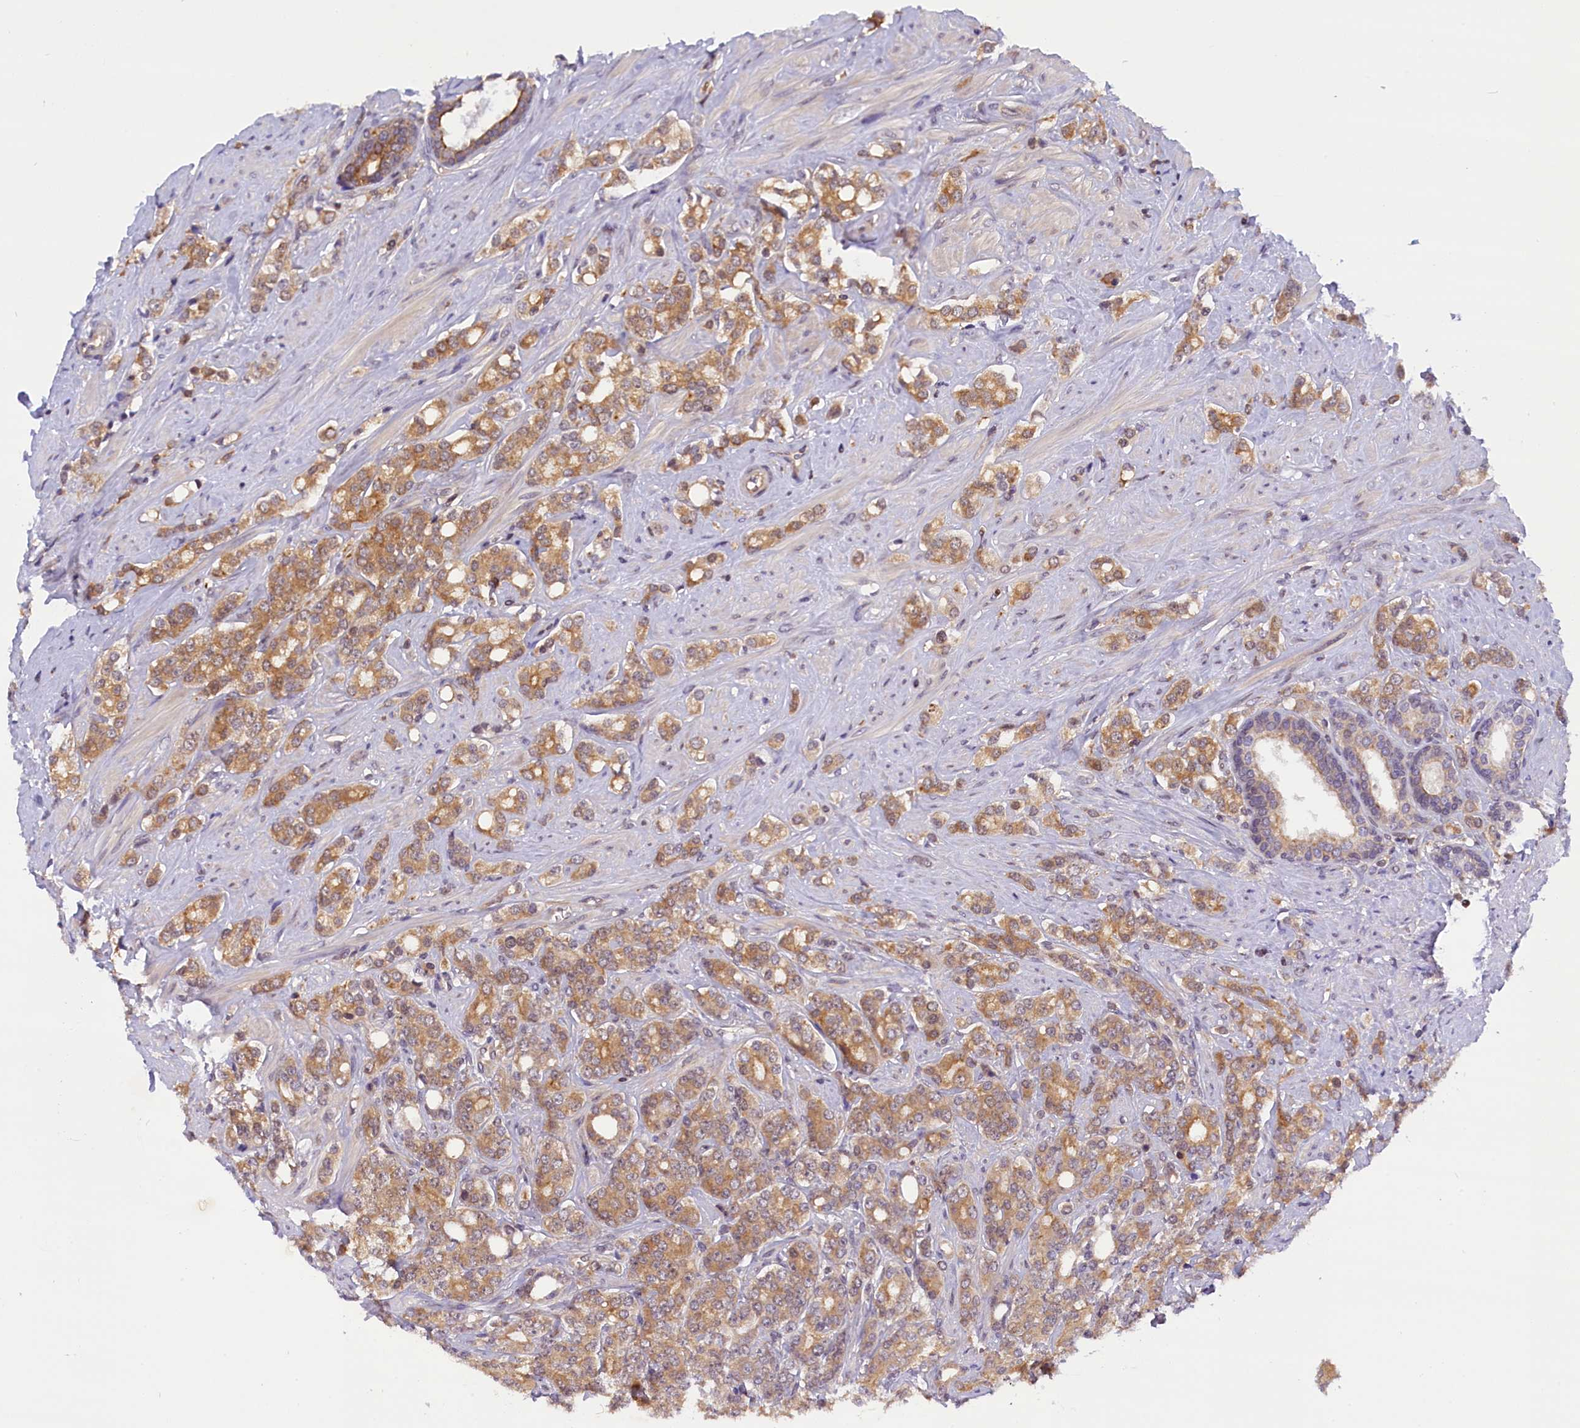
{"staining": {"intensity": "moderate", "quantity": ">75%", "location": "cytoplasmic/membranous"}, "tissue": "prostate cancer", "cell_type": "Tumor cells", "image_type": "cancer", "snomed": [{"axis": "morphology", "description": "Adenocarcinoma, High grade"}, {"axis": "topography", "description": "Prostate"}], "caption": "Brown immunohistochemical staining in human prostate cancer shows moderate cytoplasmic/membranous staining in about >75% of tumor cells.", "gene": "TBCB", "patient": {"sex": "male", "age": 62}}